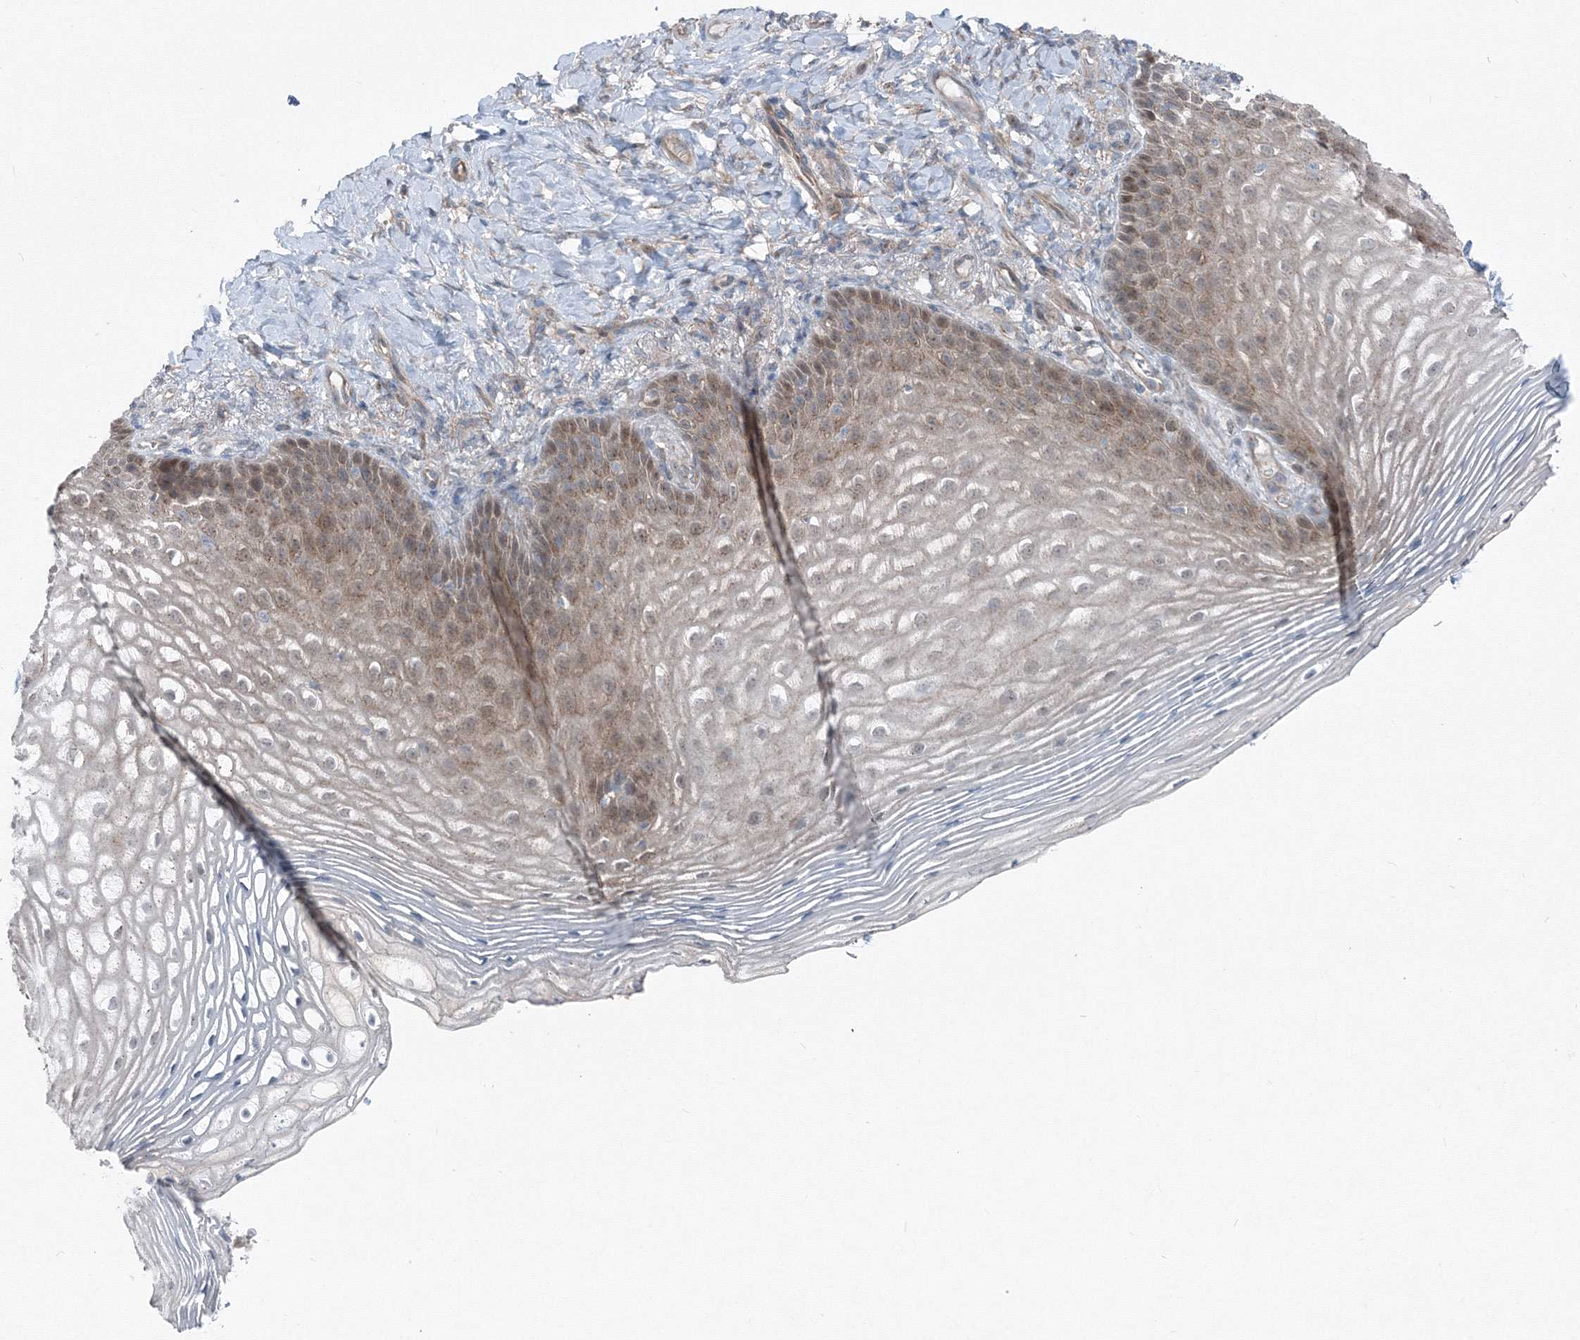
{"staining": {"intensity": "moderate", "quantity": "25%-75%", "location": "cytoplasmic/membranous"}, "tissue": "vagina", "cell_type": "Squamous epithelial cells", "image_type": "normal", "snomed": [{"axis": "morphology", "description": "Normal tissue, NOS"}, {"axis": "topography", "description": "Vagina"}], "caption": "An image of vagina stained for a protein exhibits moderate cytoplasmic/membranous brown staining in squamous epithelial cells.", "gene": "TPRKB", "patient": {"sex": "female", "age": 60}}